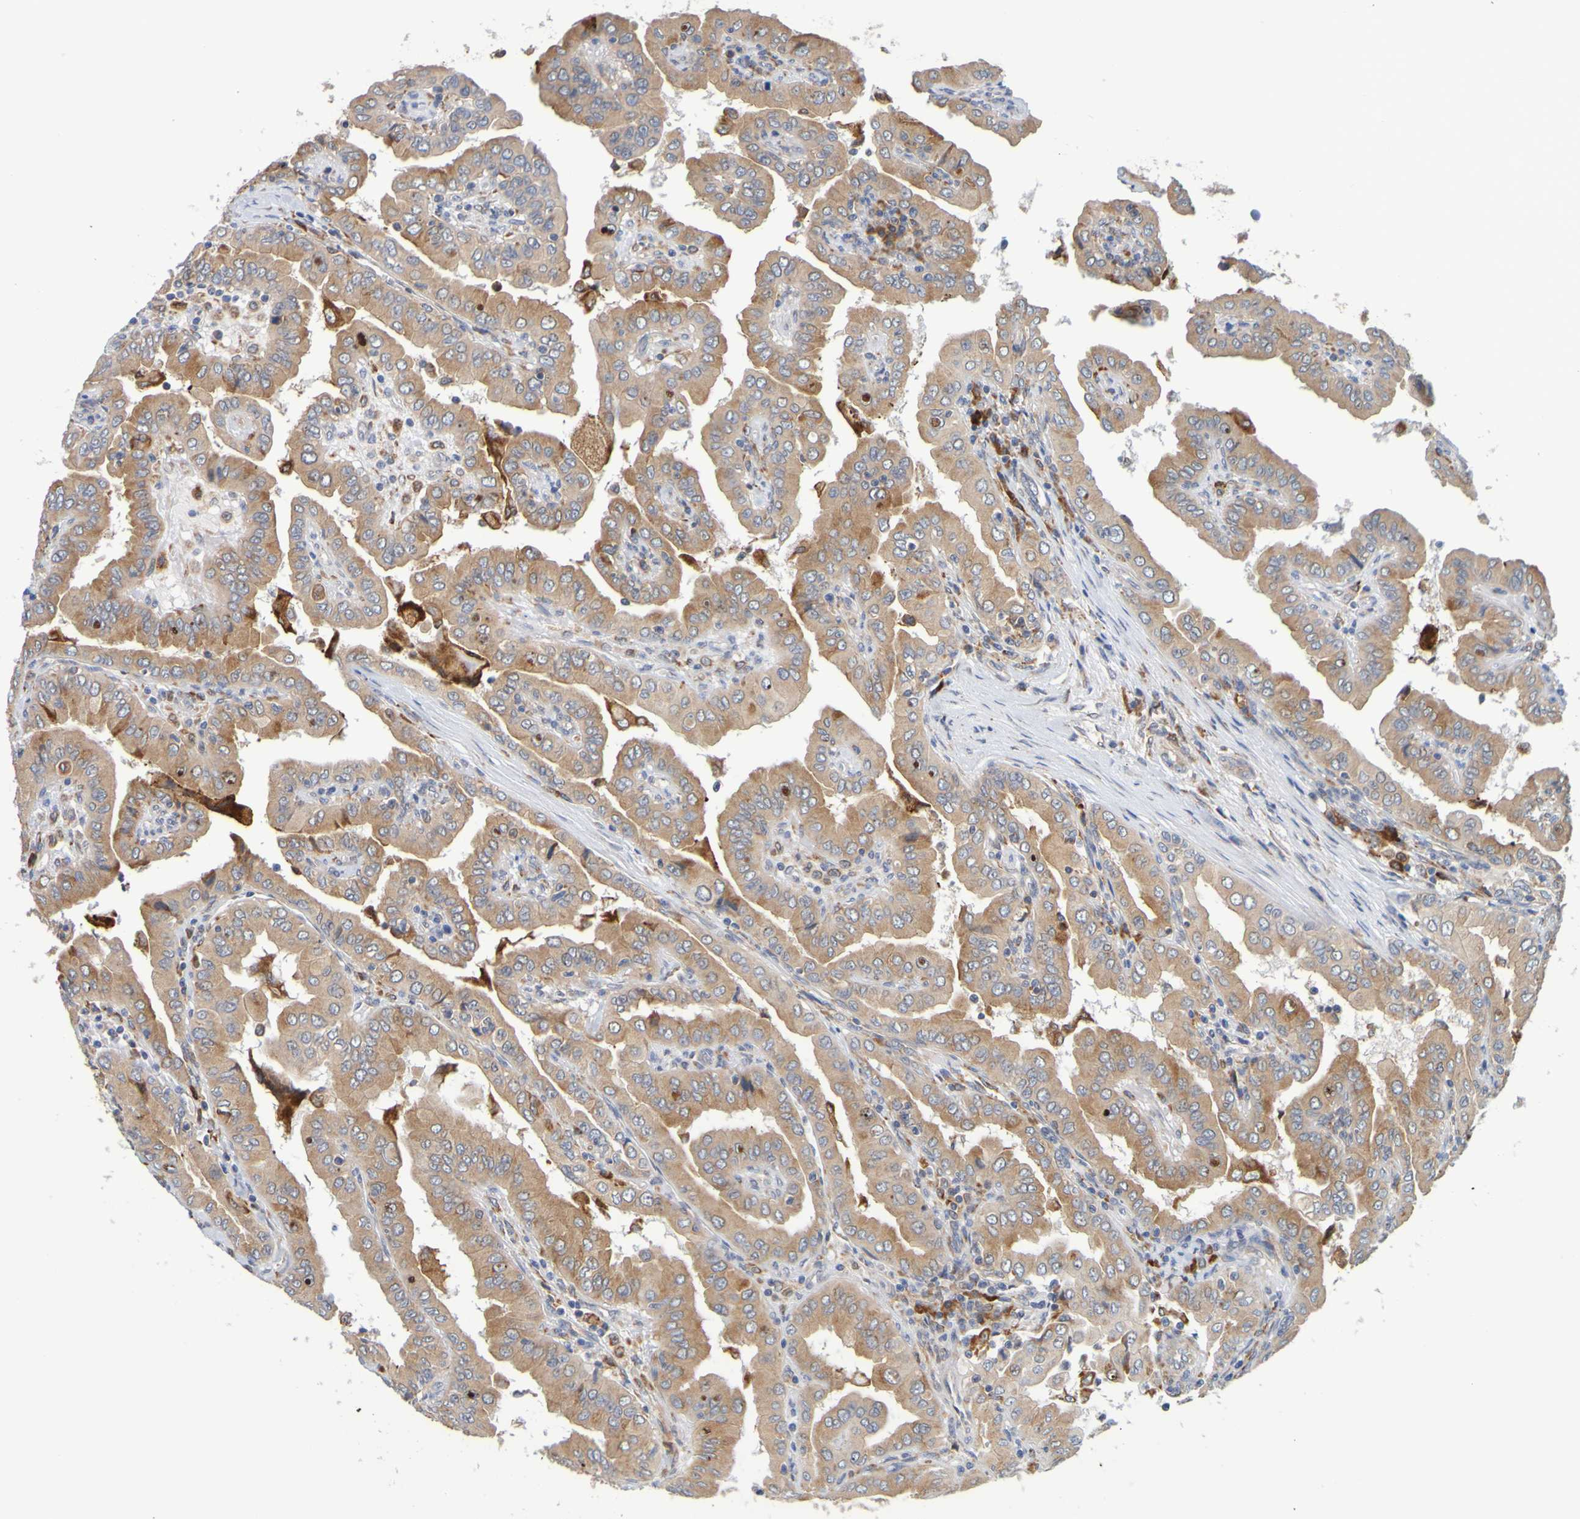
{"staining": {"intensity": "moderate", "quantity": ">75%", "location": "cytoplasmic/membranous"}, "tissue": "thyroid cancer", "cell_type": "Tumor cells", "image_type": "cancer", "snomed": [{"axis": "morphology", "description": "Papillary adenocarcinoma, NOS"}, {"axis": "topography", "description": "Thyroid gland"}], "caption": "A high-resolution histopathology image shows IHC staining of thyroid papillary adenocarcinoma, which shows moderate cytoplasmic/membranous positivity in about >75% of tumor cells.", "gene": "SIL1", "patient": {"sex": "male", "age": 33}}